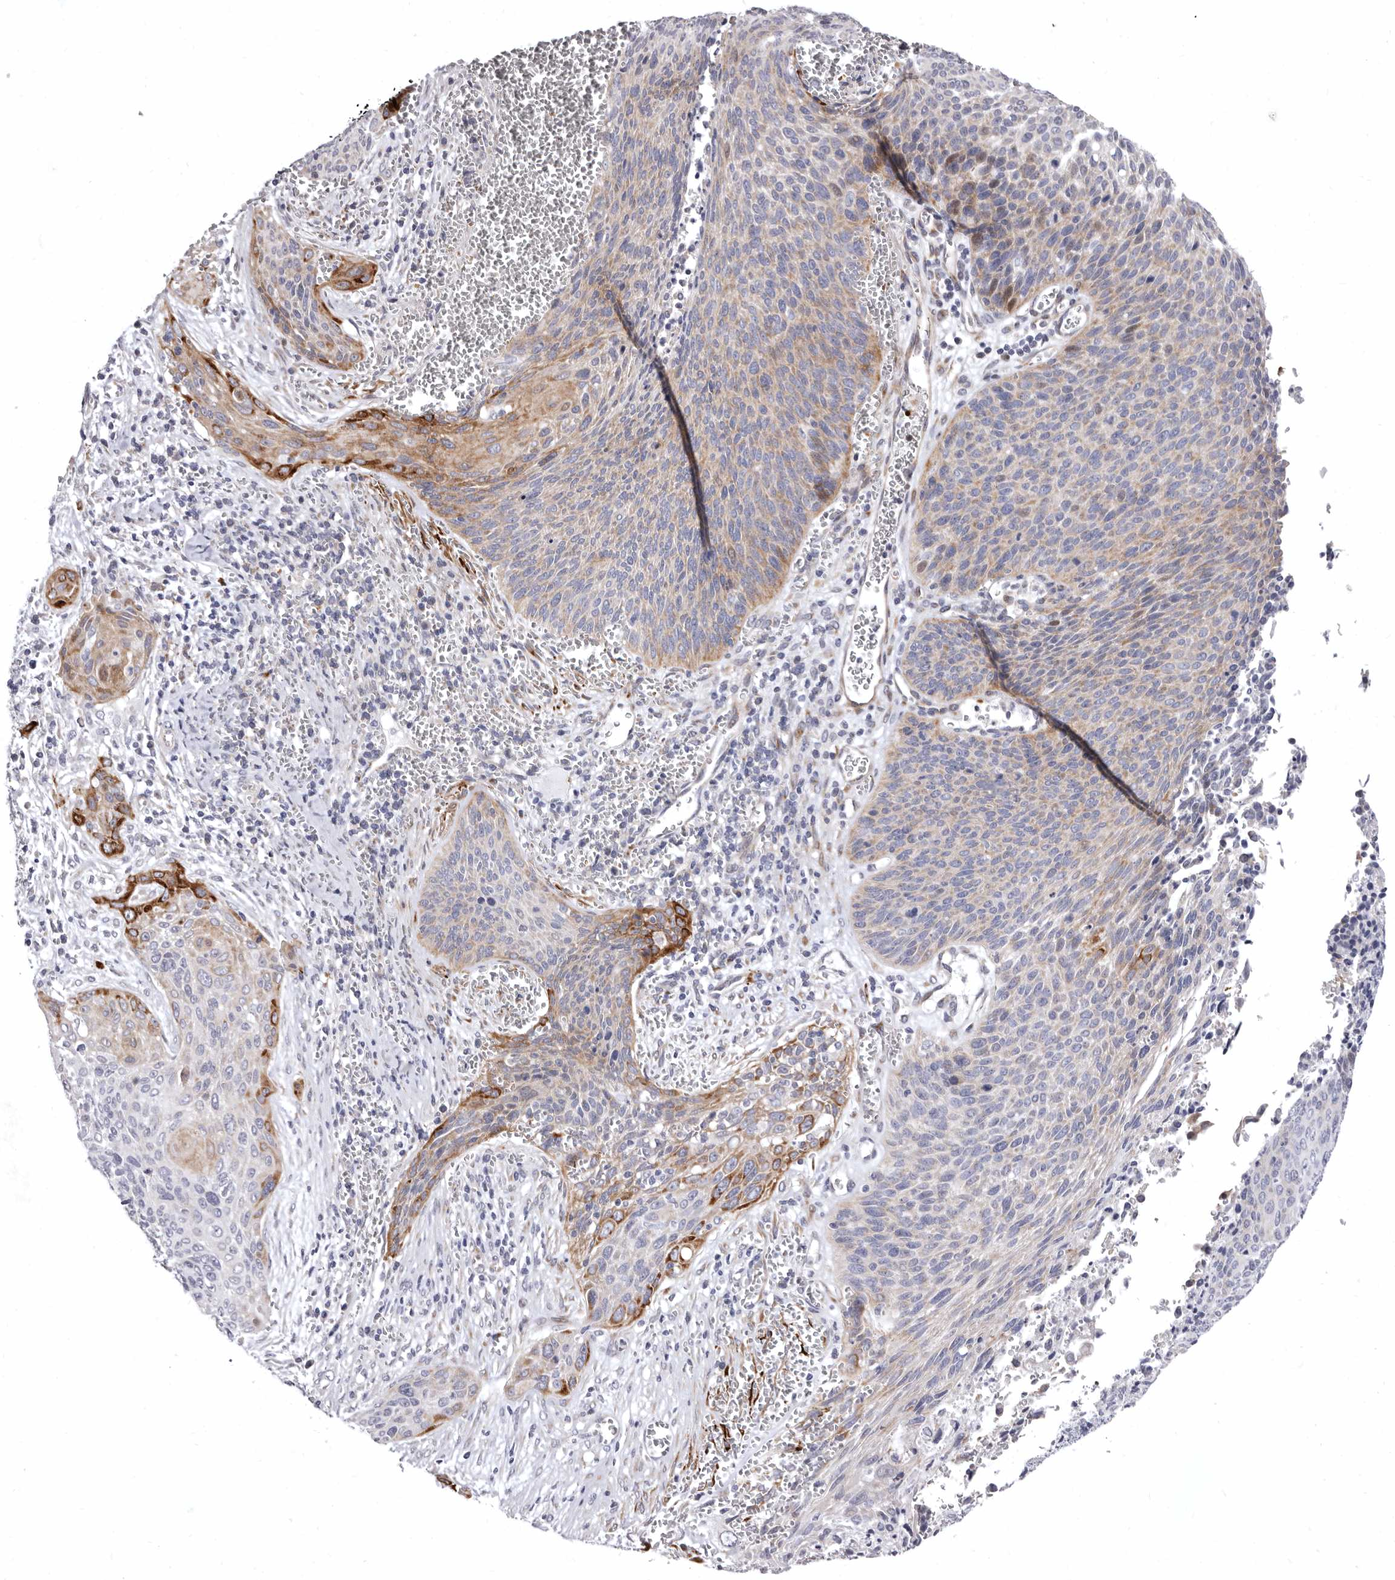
{"staining": {"intensity": "moderate", "quantity": "25%-75%", "location": "cytoplasmic/membranous"}, "tissue": "cervical cancer", "cell_type": "Tumor cells", "image_type": "cancer", "snomed": [{"axis": "morphology", "description": "Squamous cell carcinoma, NOS"}, {"axis": "topography", "description": "Cervix"}], "caption": "A high-resolution image shows immunohistochemistry (IHC) staining of squamous cell carcinoma (cervical), which displays moderate cytoplasmic/membranous positivity in about 25%-75% of tumor cells.", "gene": "AIDA", "patient": {"sex": "female", "age": 55}}